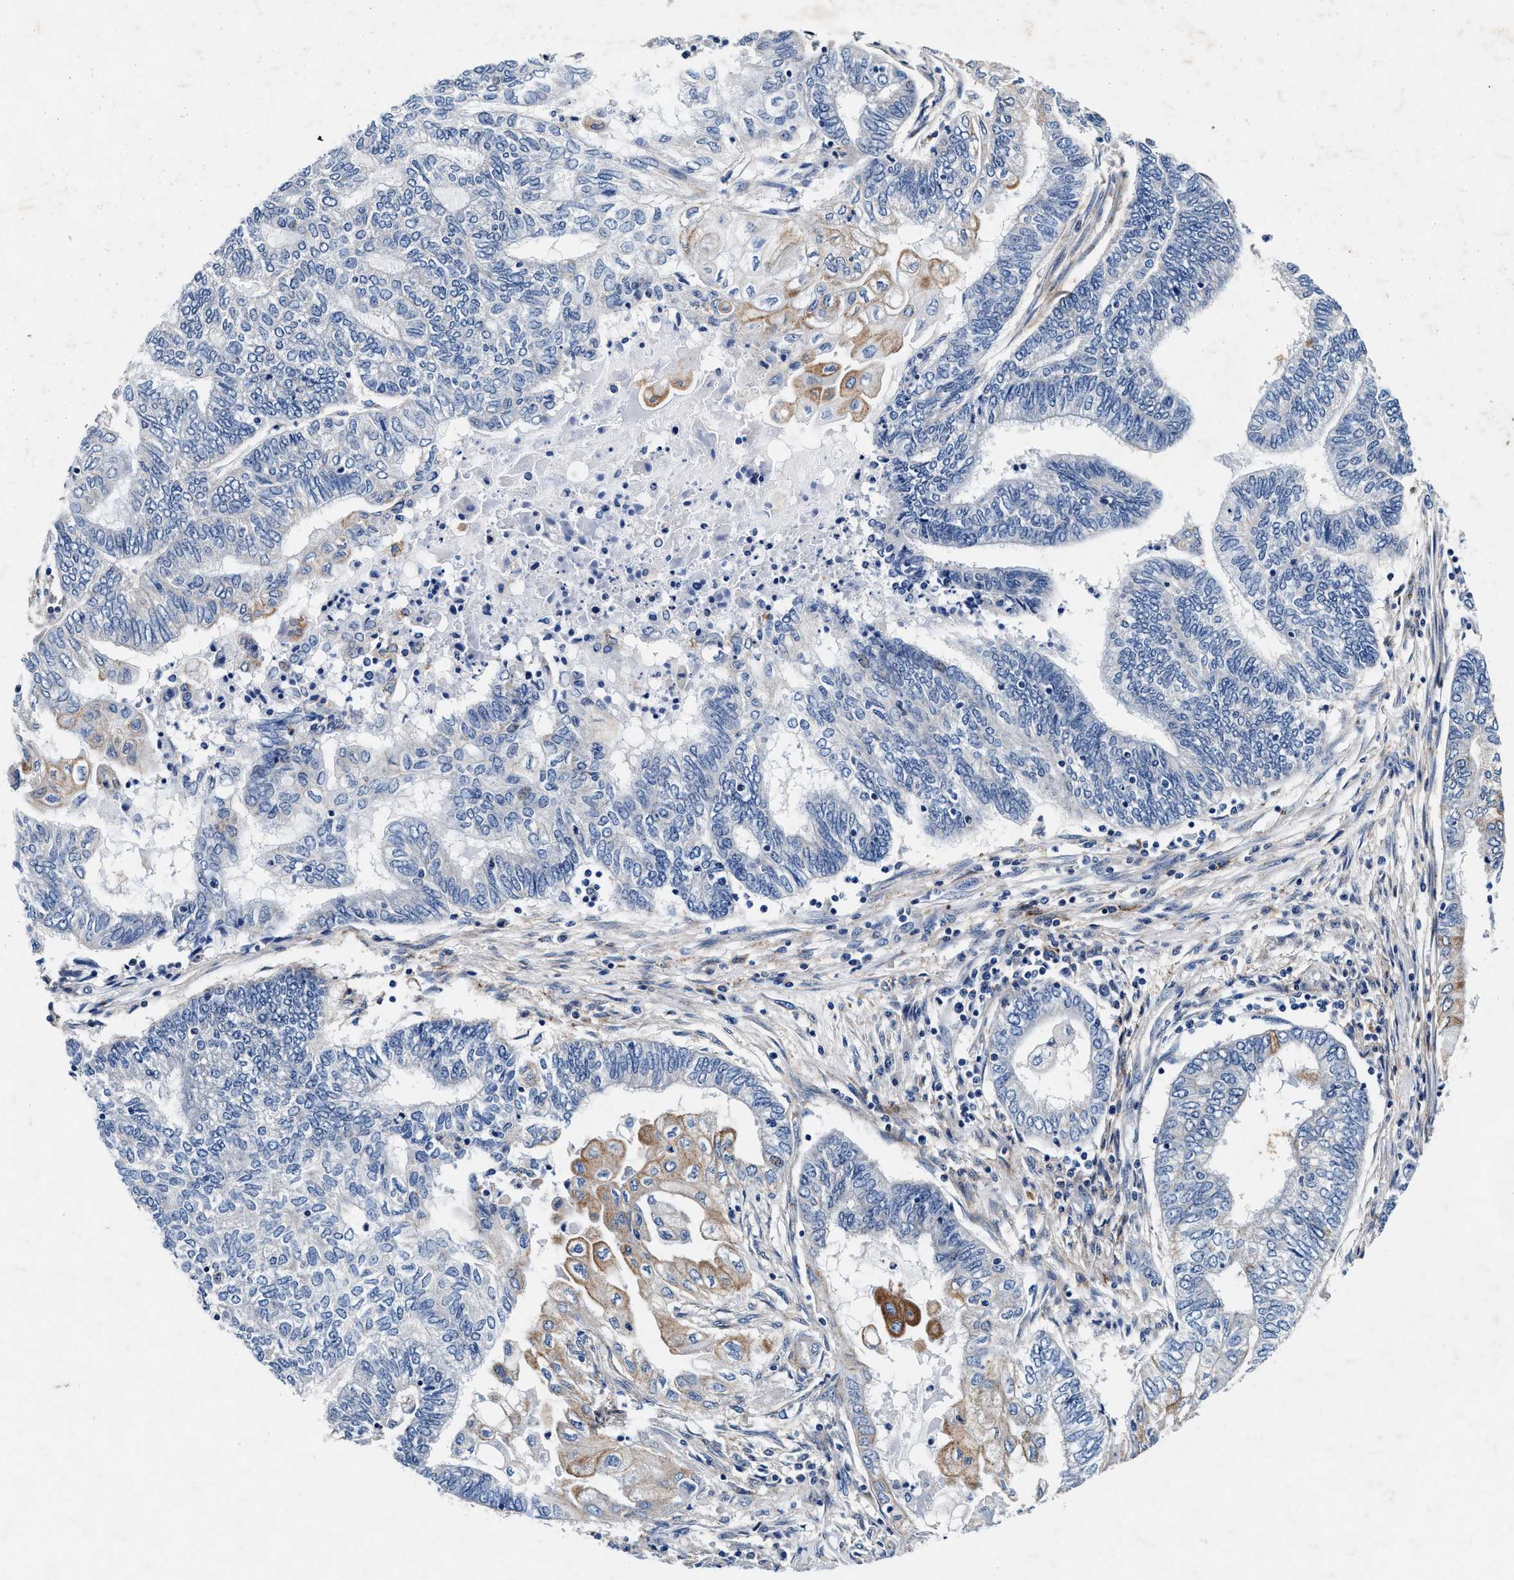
{"staining": {"intensity": "weak", "quantity": "<25%", "location": "cytoplasmic/membranous"}, "tissue": "endometrial cancer", "cell_type": "Tumor cells", "image_type": "cancer", "snomed": [{"axis": "morphology", "description": "Adenocarcinoma, NOS"}, {"axis": "topography", "description": "Uterus"}, {"axis": "topography", "description": "Endometrium"}], "caption": "The histopathology image shows no staining of tumor cells in endometrial cancer (adenocarcinoma).", "gene": "SLC8A1", "patient": {"sex": "female", "age": 70}}